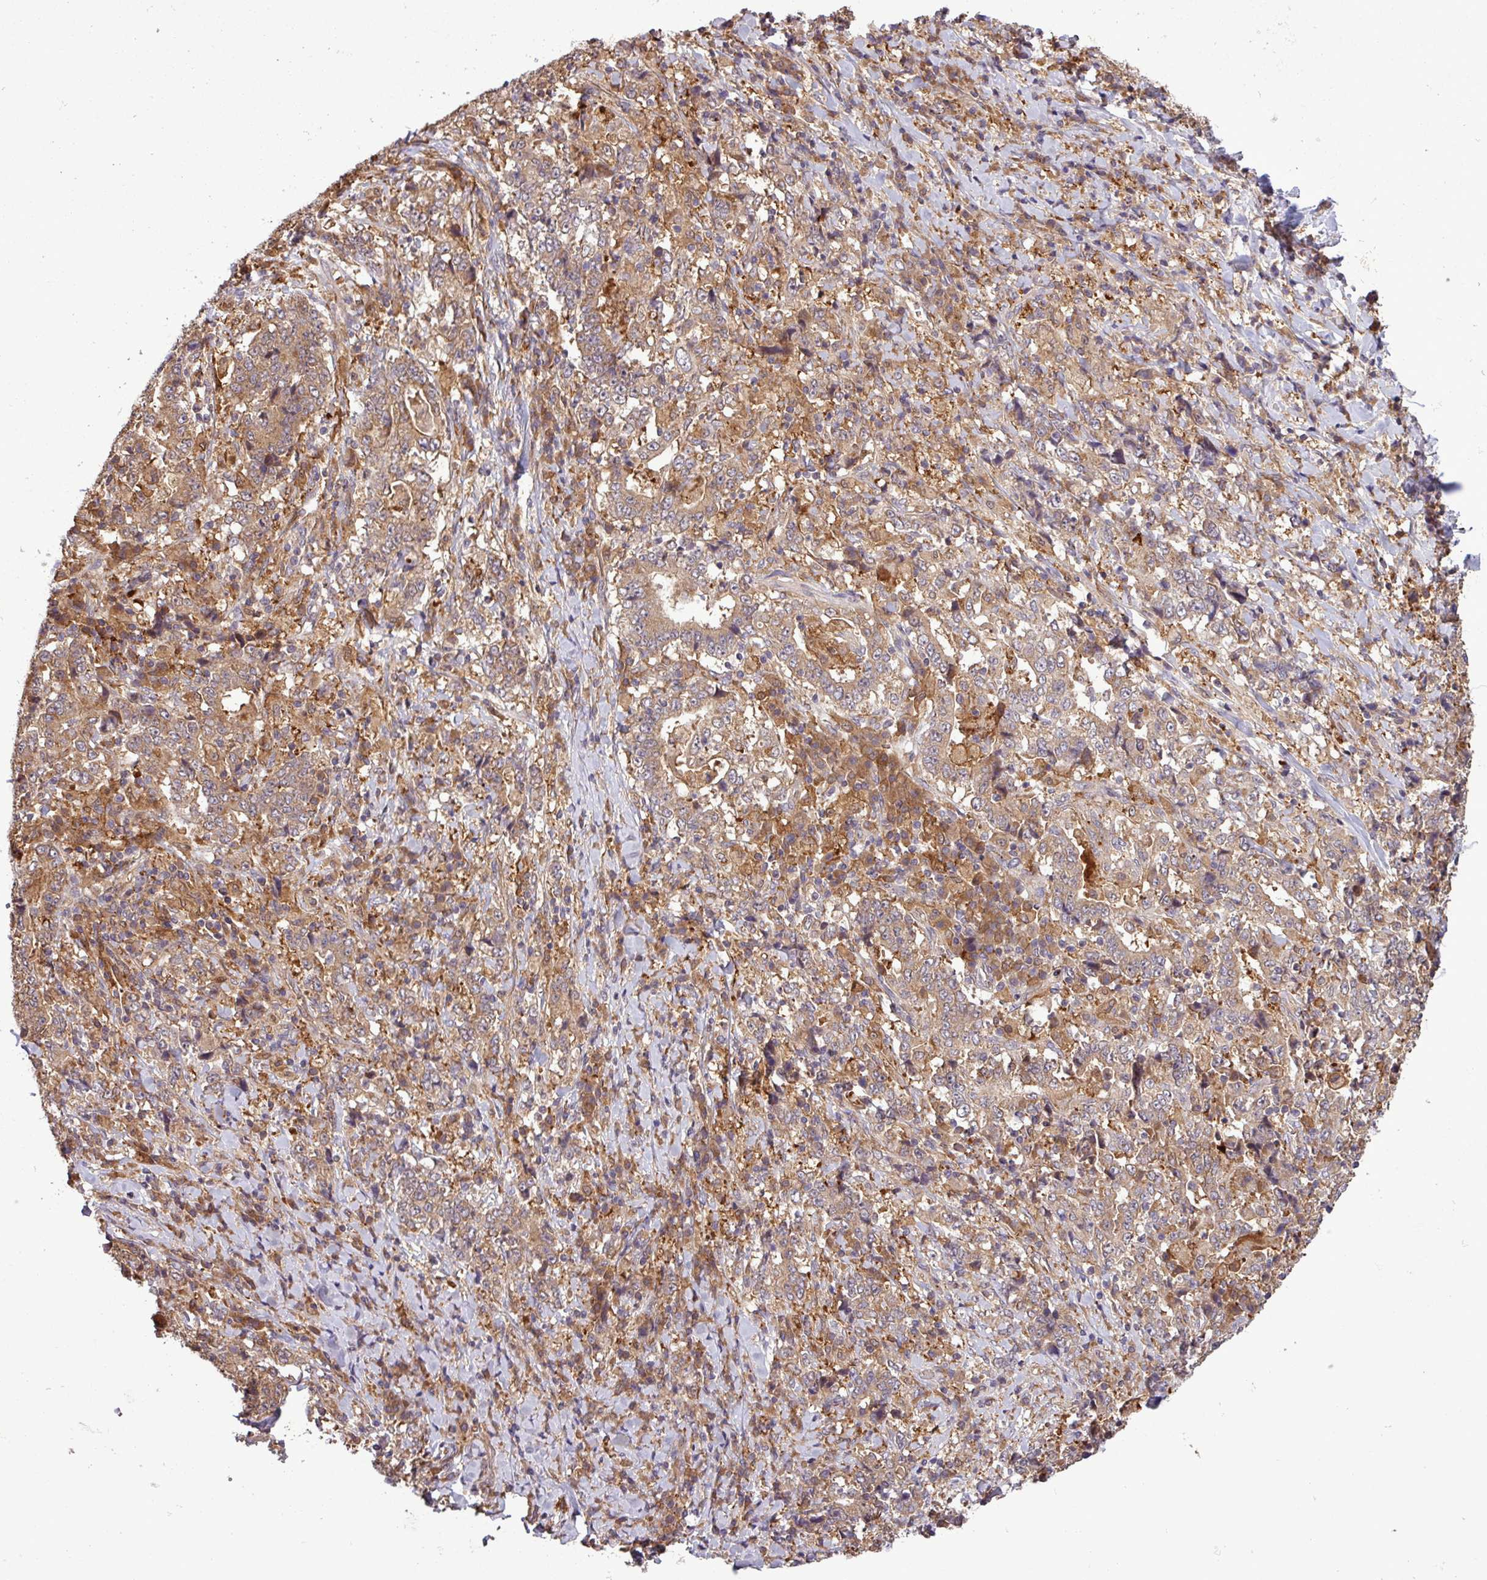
{"staining": {"intensity": "moderate", "quantity": ">75%", "location": "cytoplasmic/membranous"}, "tissue": "stomach cancer", "cell_type": "Tumor cells", "image_type": "cancer", "snomed": [{"axis": "morphology", "description": "Normal tissue, NOS"}, {"axis": "morphology", "description": "Adenocarcinoma, NOS"}, {"axis": "topography", "description": "Stomach, upper"}, {"axis": "topography", "description": "Stomach"}], "caption": "Immunohistochemistry (IHC) staining of stomach adenocarcinoma, which demonstrates medium levels of moderate cytoplasmic/membranous positivity in approximately >75% of tumor cells indicating moderate cytoplasmic/membranous protein expression. The staining was performed using DAB (brown) for protein detection and nuclei were counterstained in hematoxylin (blue).", "gene": "SIRPB2", "patient": {"sex": "male", "age": 59}}